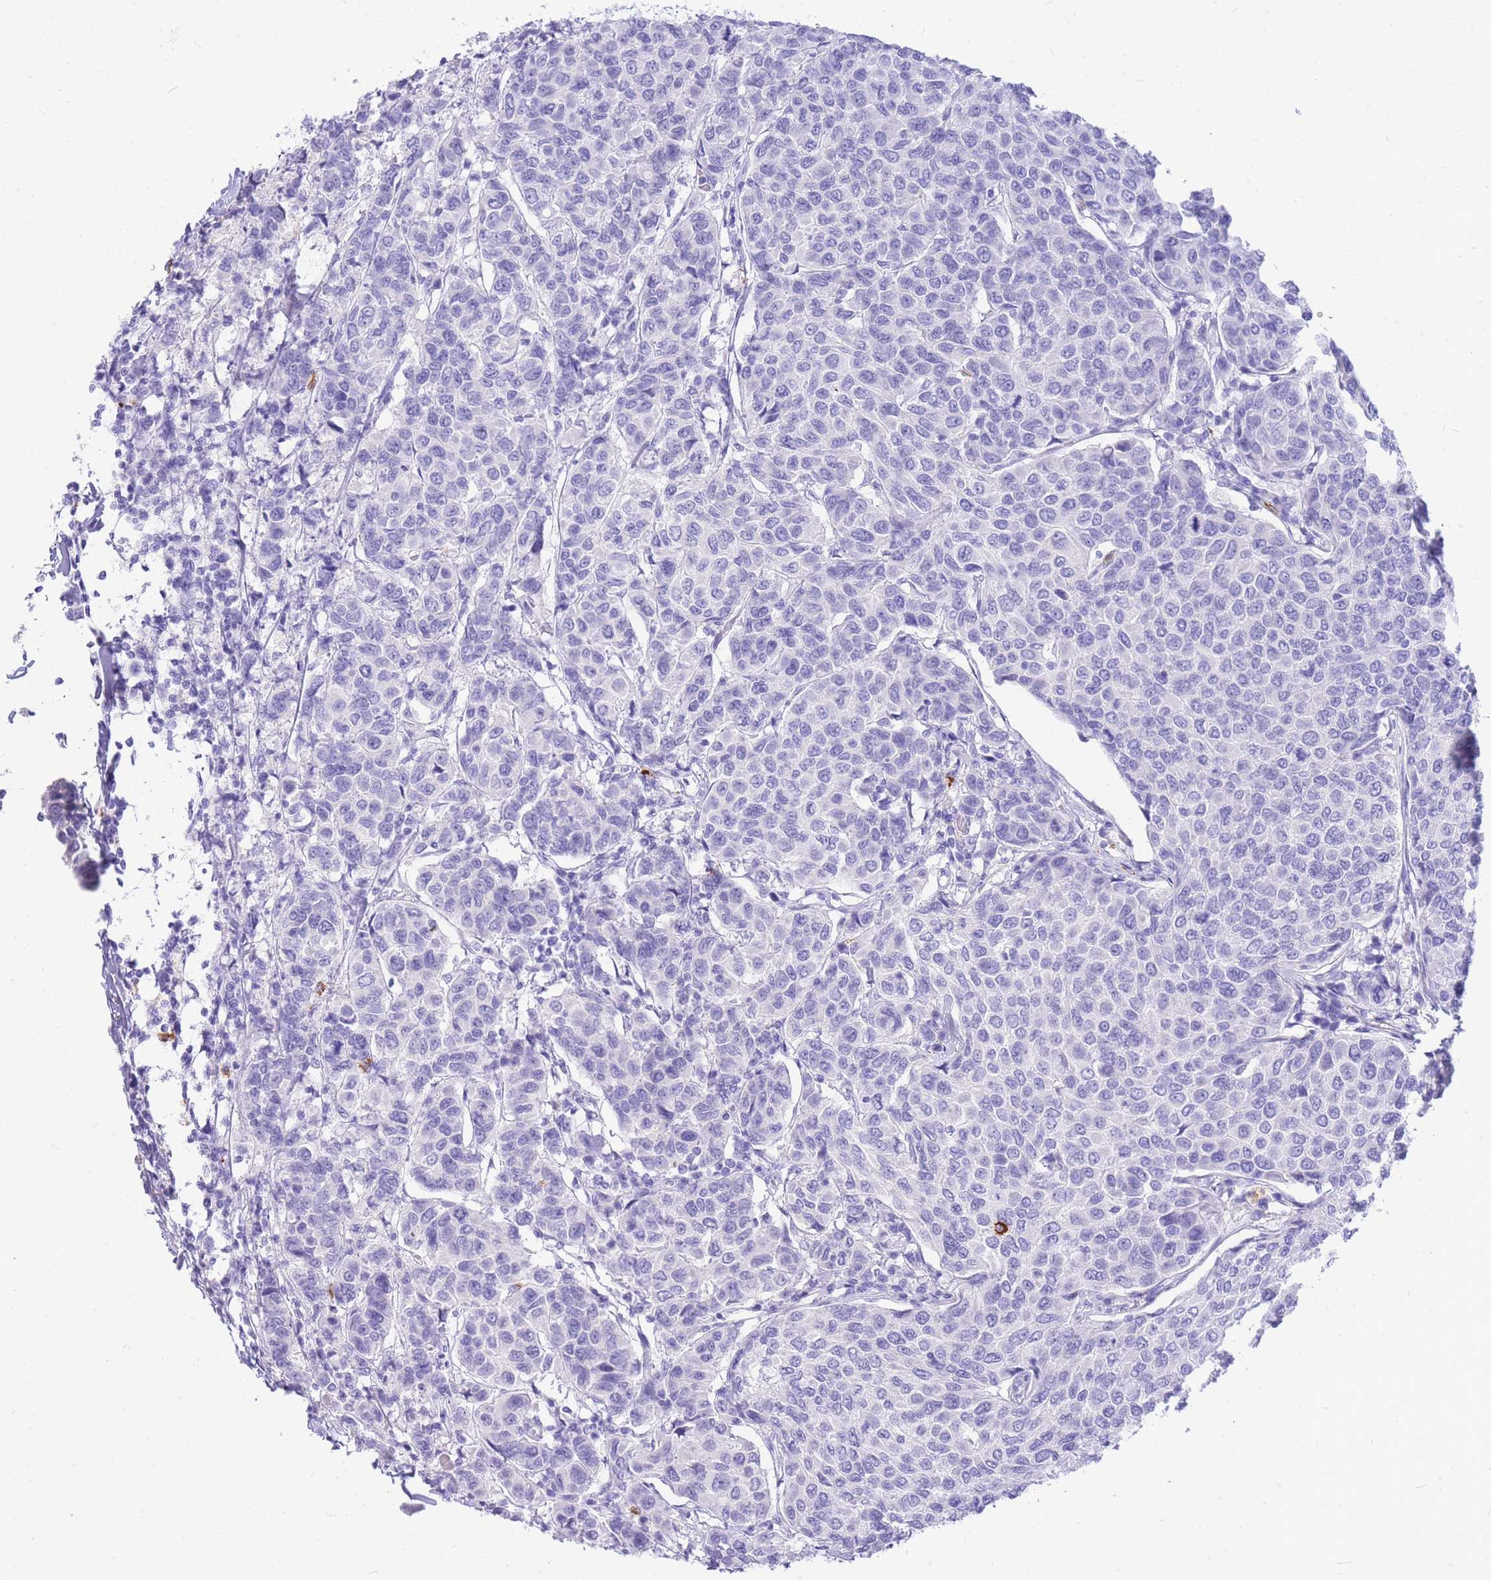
{"staining": {"intensity": "negative", "quantity": "none", "location": "none"}, "tissue": "breast cancer", "cell_type": "Tumor cells", "image_type": "cancer", "snomed": [{"axis": "morphology", "description": "Duct carcinoma"}, {"axis": "topography", "description": "Breast"}], "caption": "Micrograph shows no significant protein staining in tumor cells of infiltrating ductal carcinoma (breast). (Brightfield microscopy of DAB (3,3'-diaminobenzidine) immunohistochemistry (IHC) at high magnification).", "gene": "HERC1", "patient": {"sex": "female", "age": 55}}